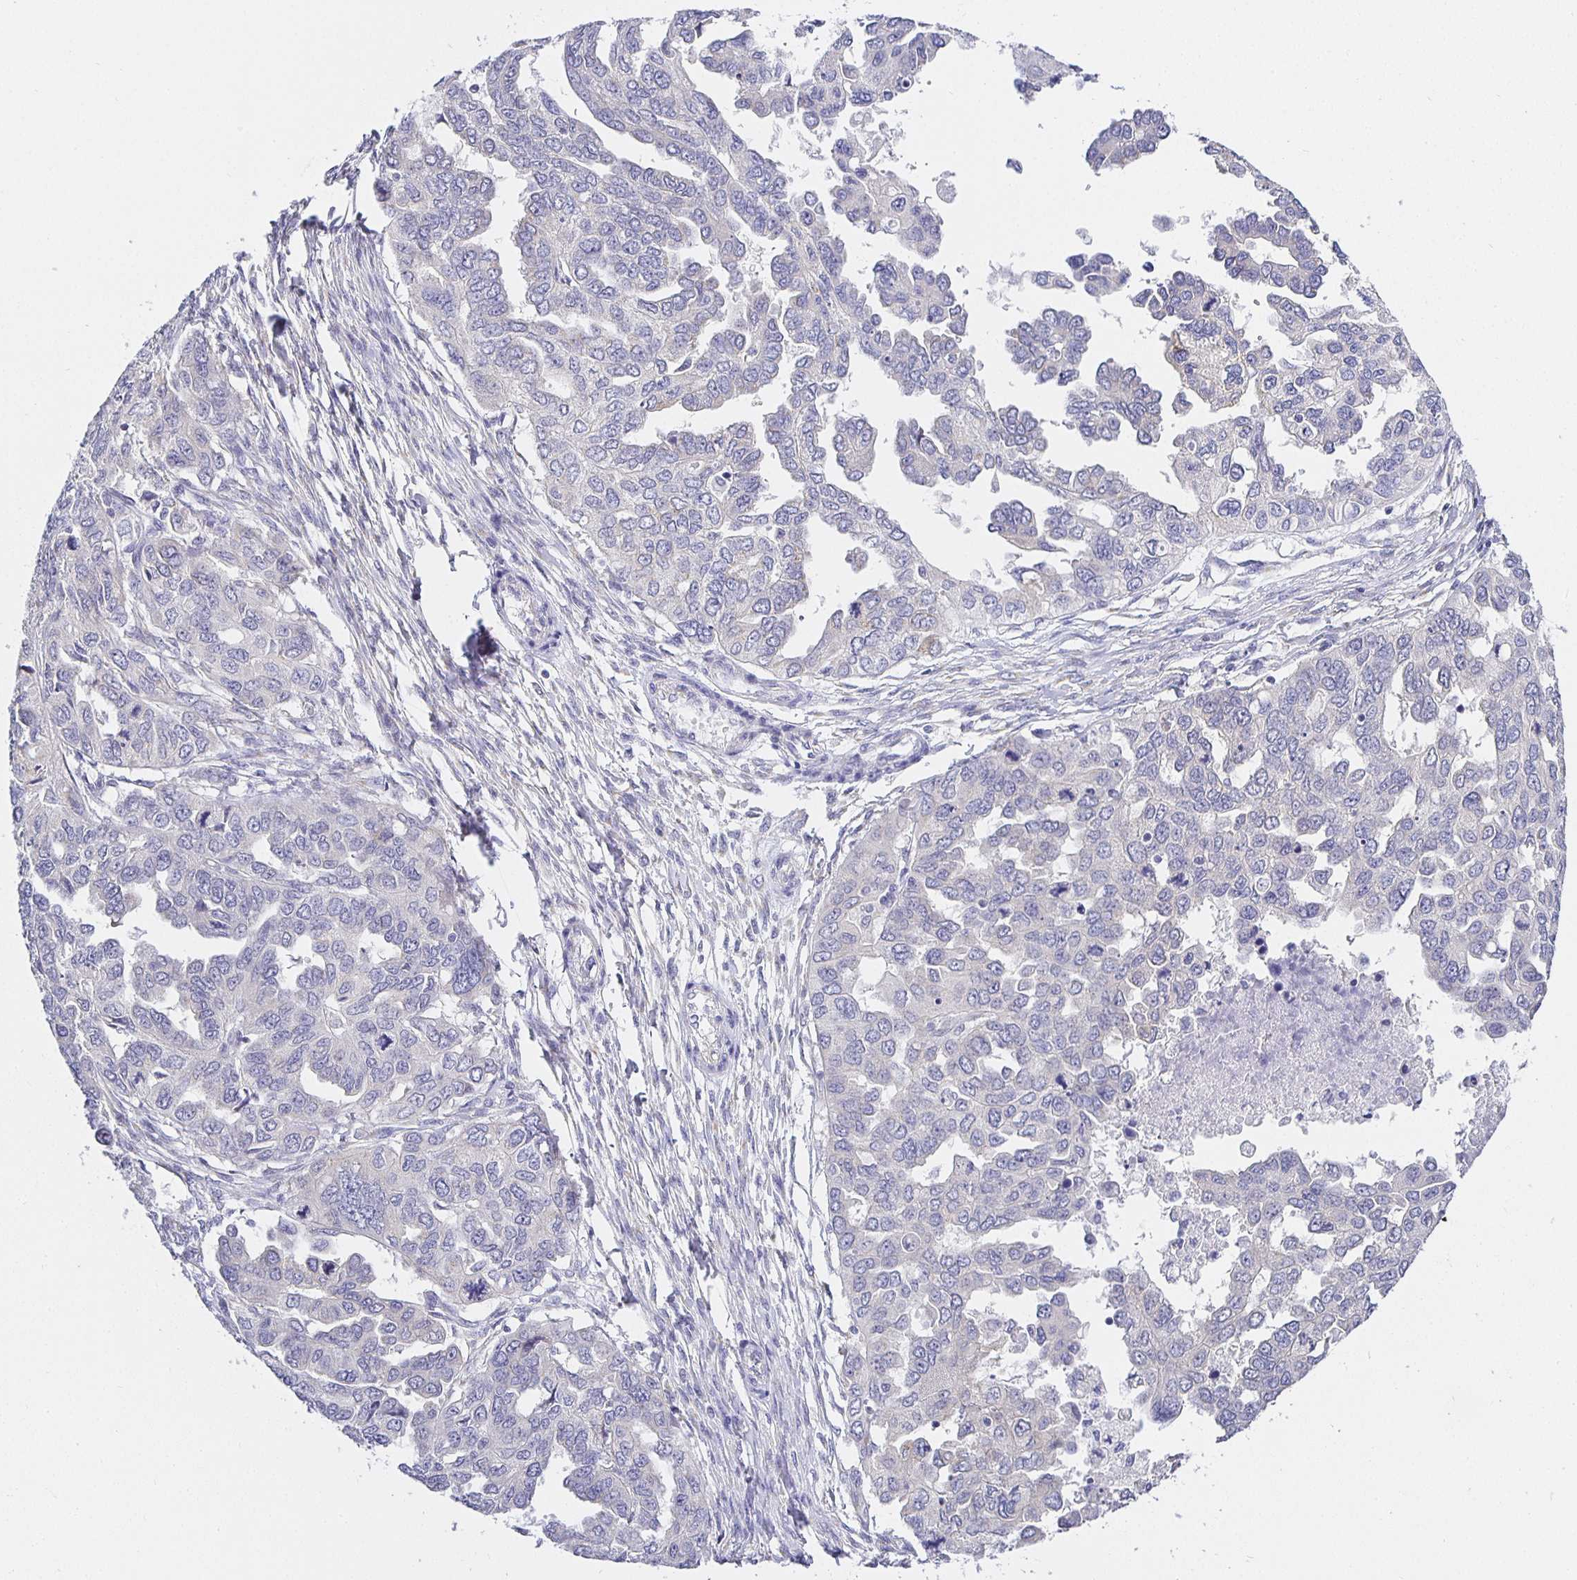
{"staining": {"intensity": "negative", "quantity": "none", "location": "none"}, "tissue": "ovarian cancer", "cell_type": "Tumor cells", "image_type": "cancer", "snomed": [{"axis": "morphology", "description": "Cystadenocarcinoma, serous, NOS"}, {"axis": "topography", "description": "Ovary"}], "caption": "IHC of ovarian cancer (serous cystadenocarcinoma) shows no expression in tumor cells.", "gene": "OPALIN", "patient": {"sex": "female", "age": 53}}